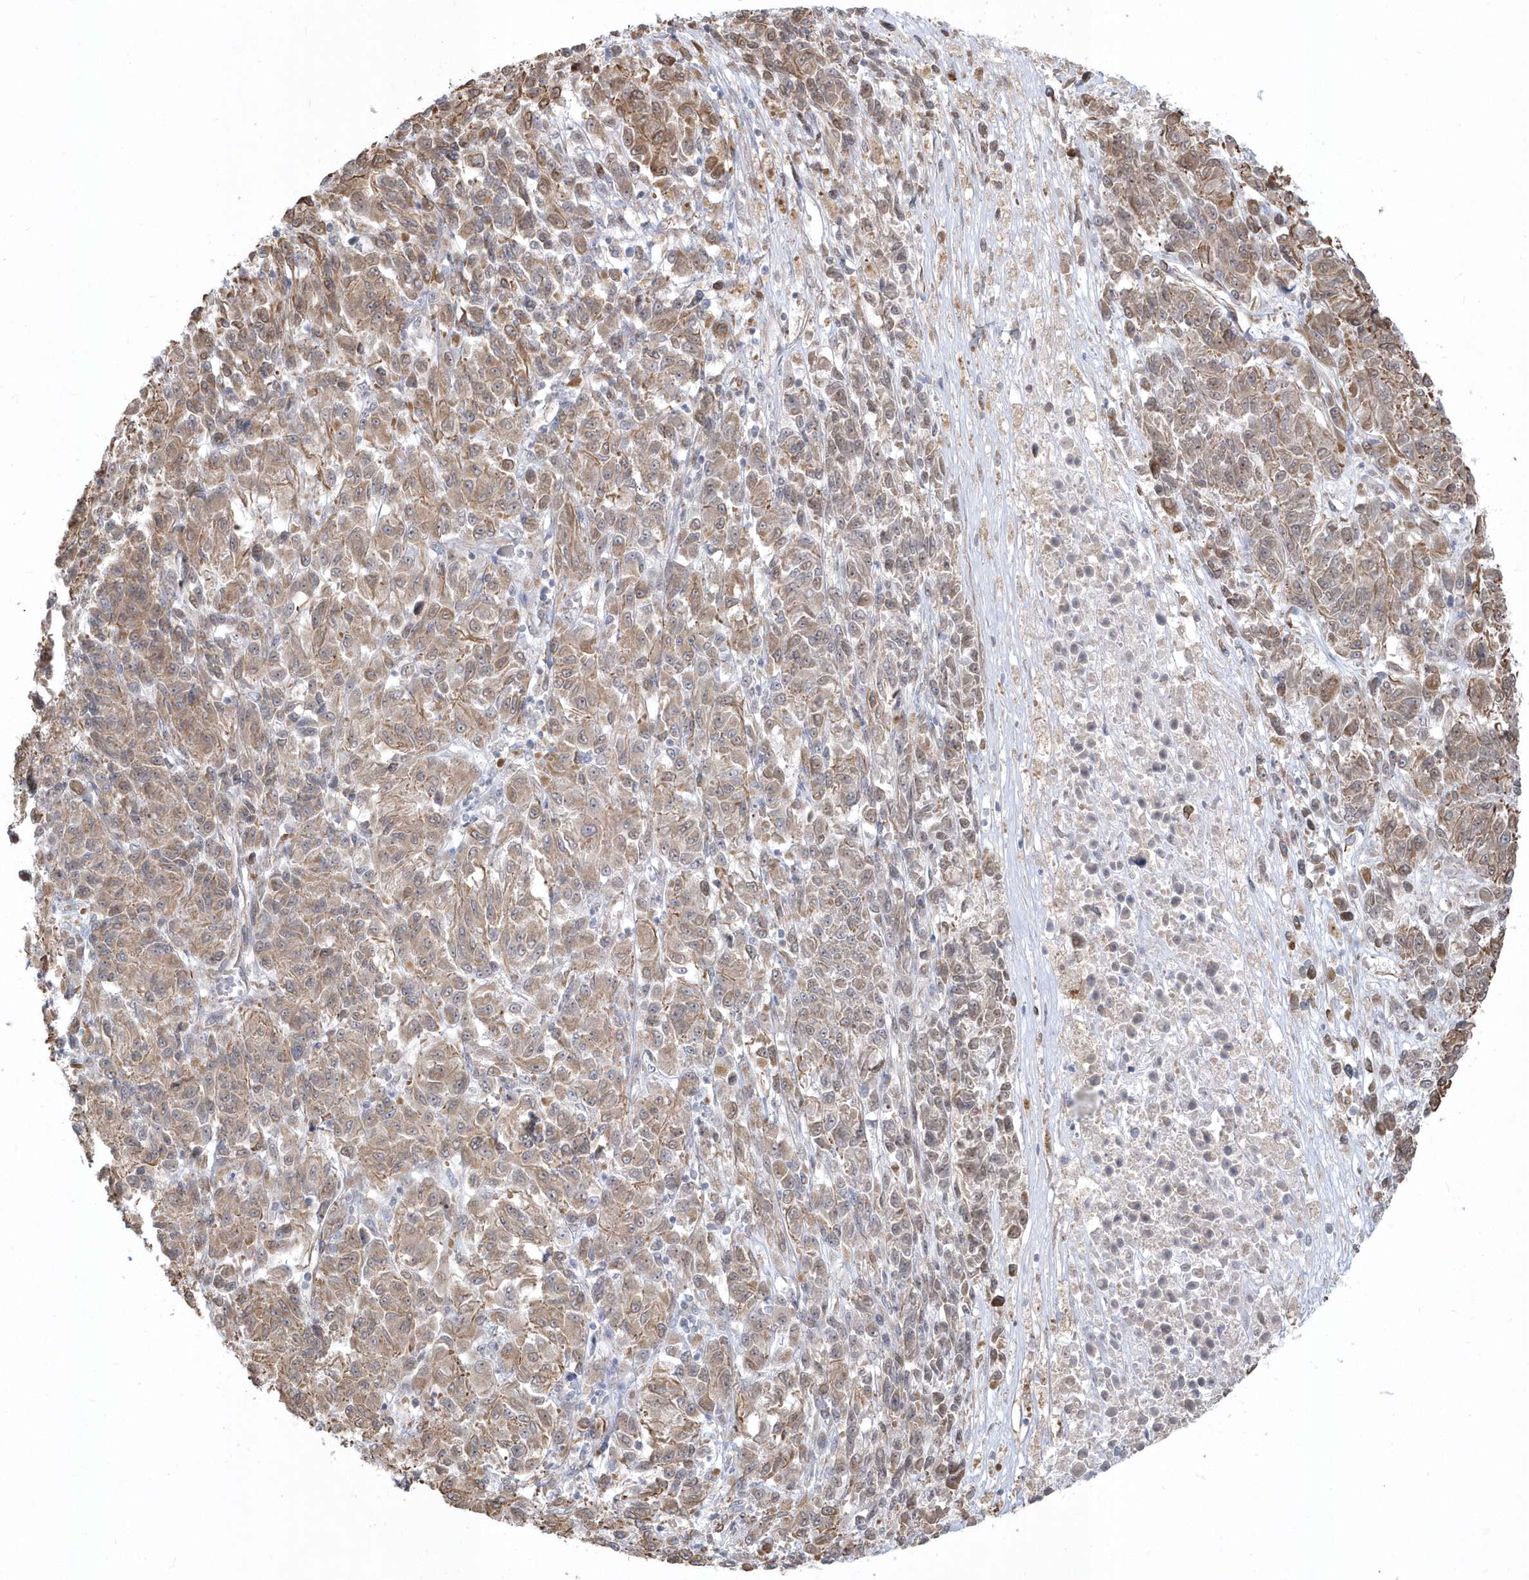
{"staining": {"intensity": "moderate", "quantity": ">75%", "location": "cytoplasmic/membranous"}, "tissue": "melanoma", "cell_type": "Tumor cells", "image_type": "cancer", "snomed": [{"axis": "morphology", "description": "Malignant melanoma, Metastatic site"}, {"axis": "topography", "description": "Lung"}], "caption": "Immunohistochemistry histopathology image of human malignant melanoma (metastatic site) stained for a protein (brown), which displays medium levels of moderate cytoplasmic/membranous positivity in about >75% of tumor cells.", "gene": "DHX57", "patient": {"sex": "male", "age": 64}}